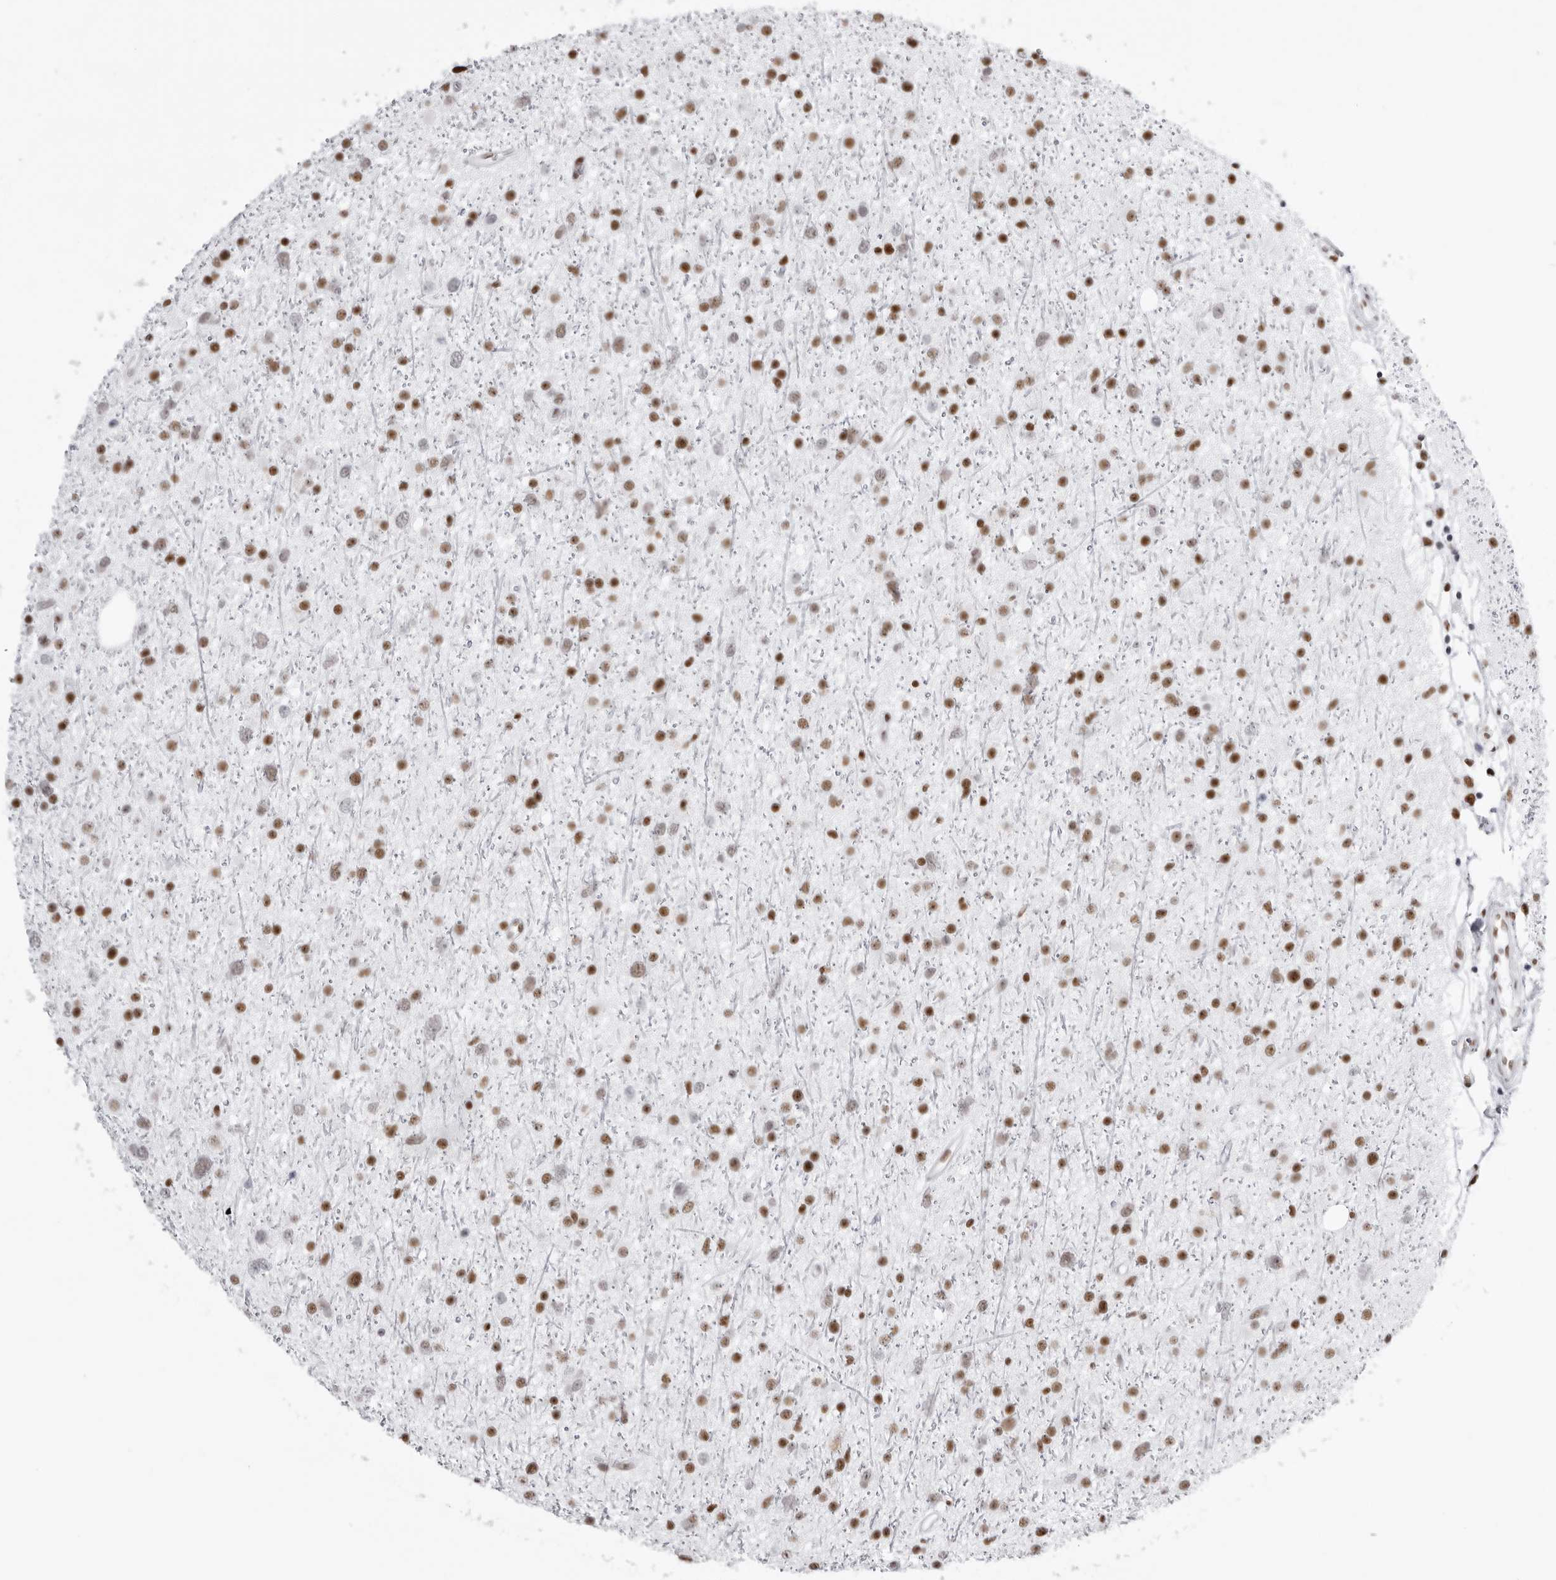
{"staining": {"intensity": "moderate", "quantity": ">75%", "location": "nuclear"}, "tissue": "glioma", "cell_type": "Tumor cells", "image_type": "cancer", "snomed": [{"axis": "morphology", "description": "Glioma, malignant, Low grade"}, {"axis": "topography", "description": "Cerebral cortex"}], "caption": "The photomicrograph shows immunohistochemical staining of glioma. There is moderate nuclear expression is seen in approximately >75% of tumor cells.", "gene": "IRF2BP2", "patient": {"sex": "female", "age": 39}}